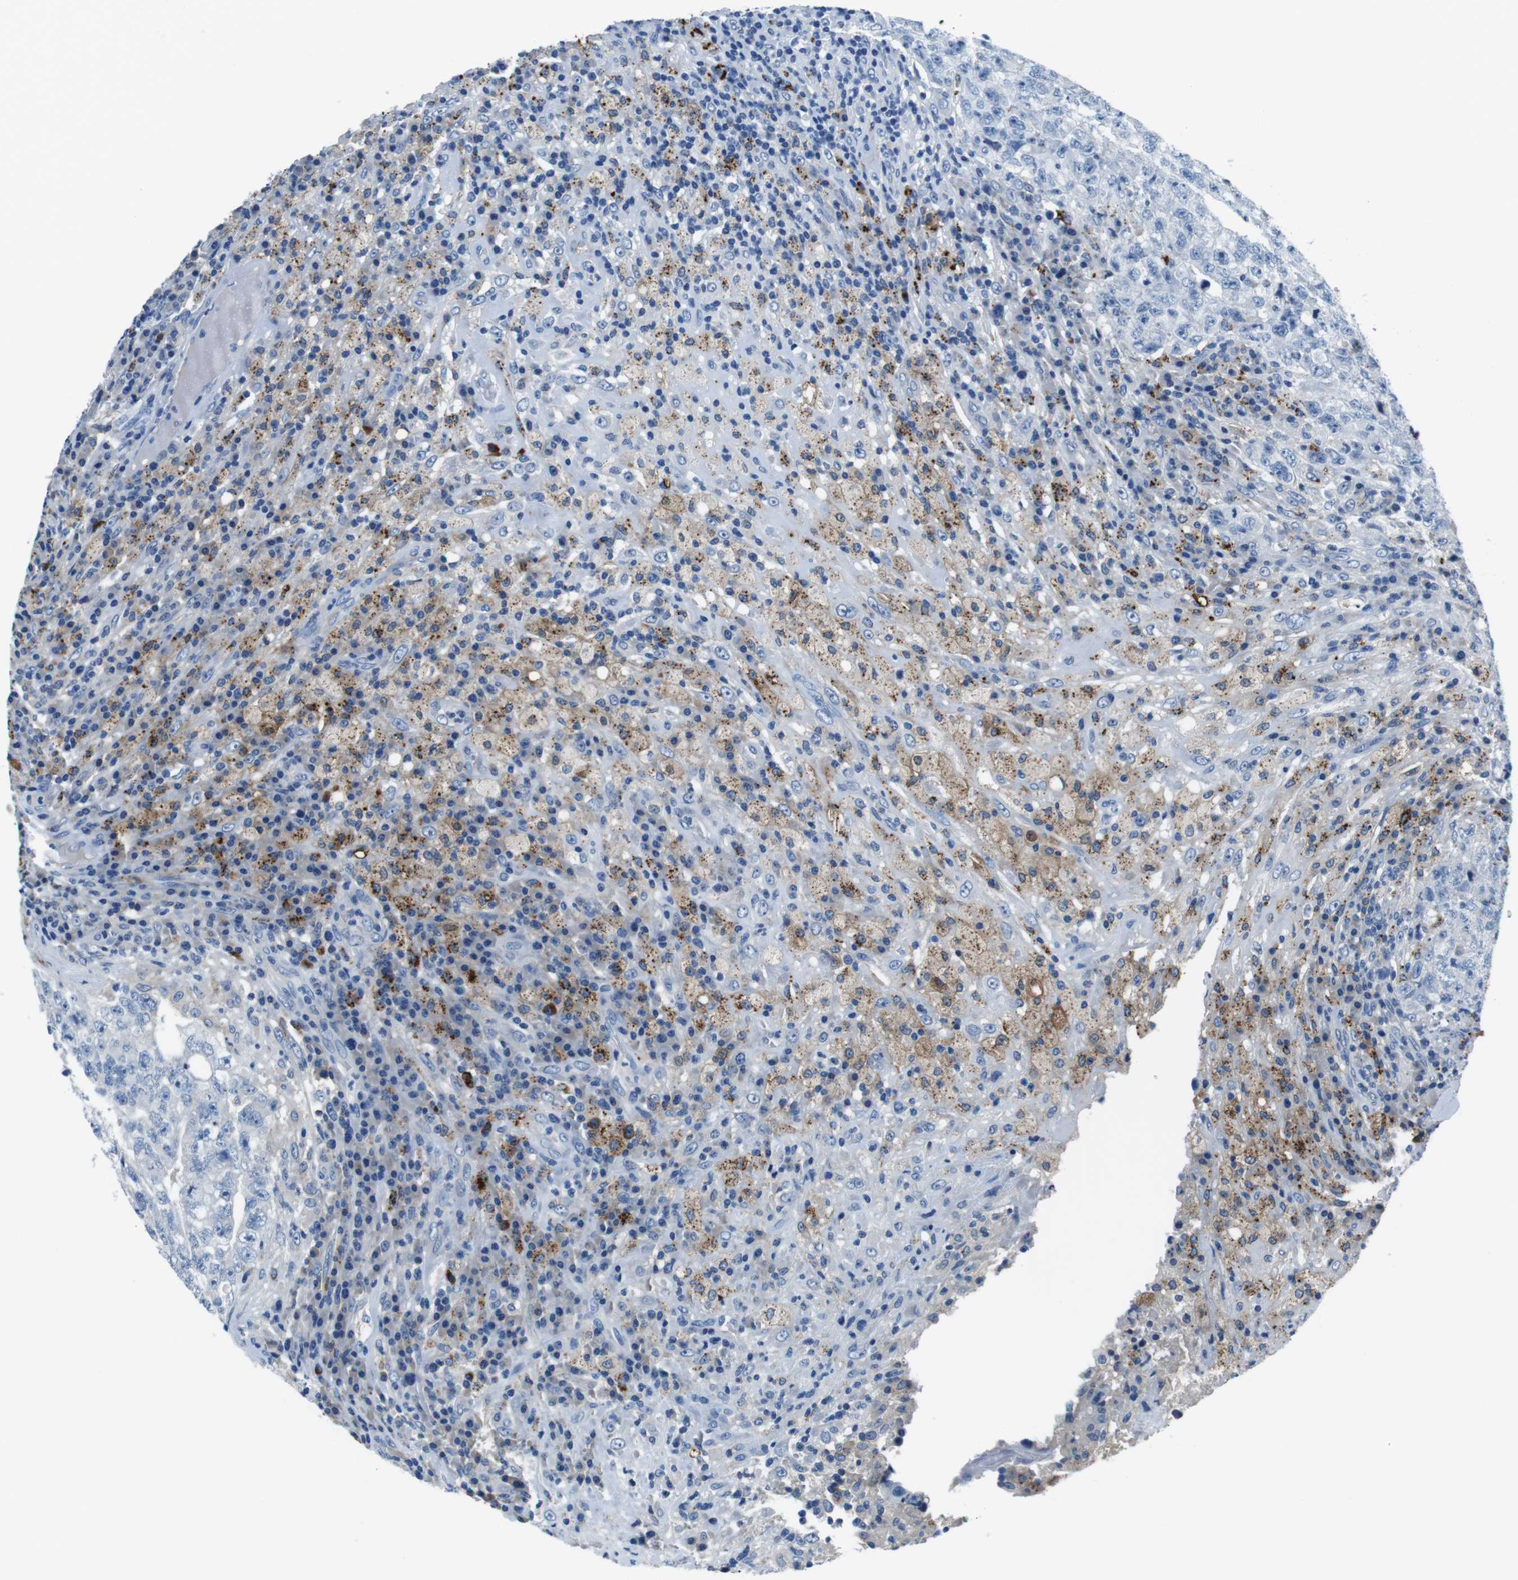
{"staining": {"intensity": "negative", "quantity": "none", "location": "none"}, "tissue": "testis cancer", "cell_type": "Tumor cells", "image_type": "cancer", "snomed": [{"axis": "morphology", "description": "Necrosis, NOS"}, {"axis": "morphology", "description": "Carcinoma, Embryonal, NOS"}, {"axis": "topography", "description": "Testis"}], "caption": "Tumor cells are negative for protein expression in human embryonal carcinoma (testis). (DAB (3,3'-diaminobenzidine) immunohistochemistry (IHC), high magnification).", "gene": "TULP3", "patient": {"sex": "male", "age": 19}}